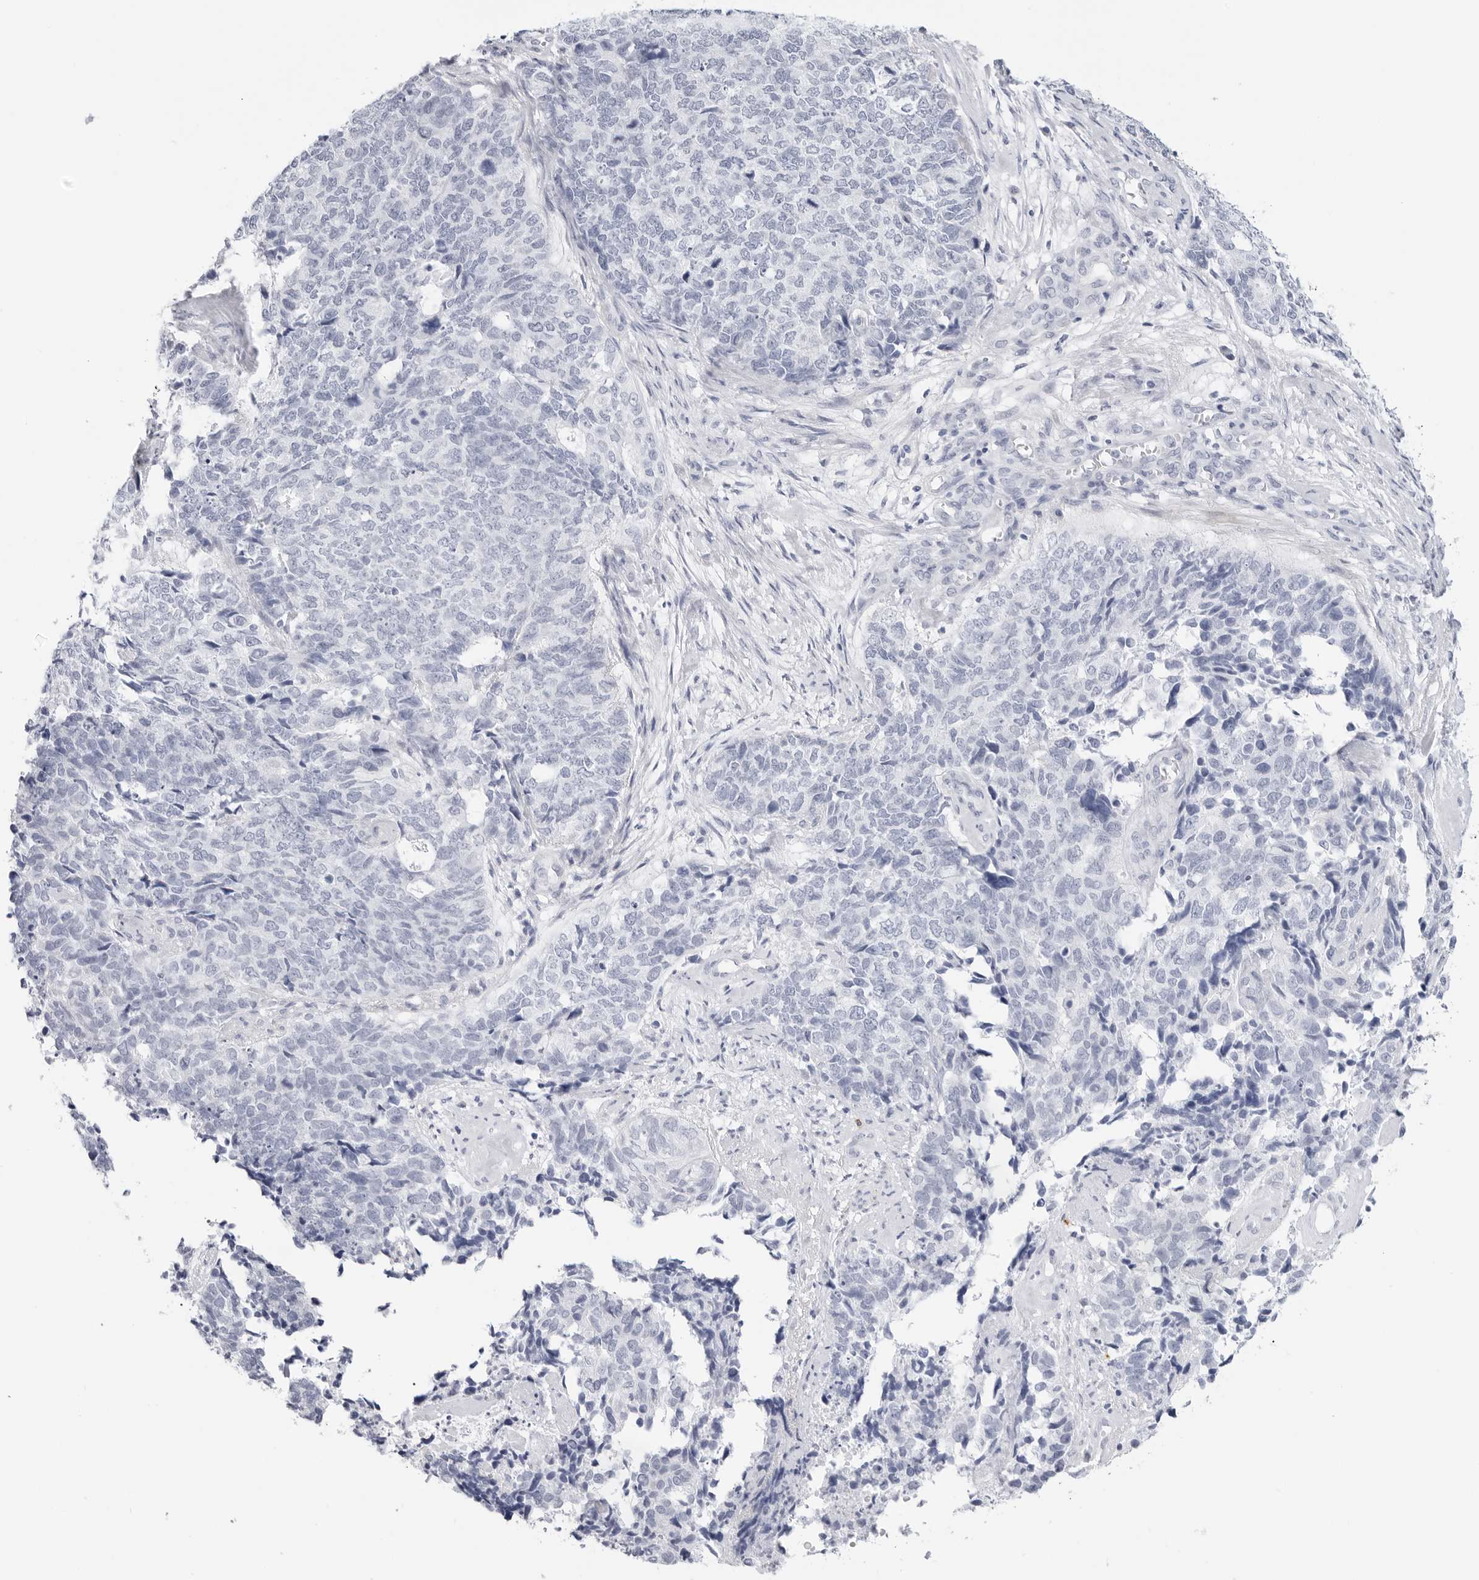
{"staining": {"intensity": "negative", "quantity": "none", "location": "none"}, "tissue": "cervical cancer", "cell_type": "Tumor cells", "image_type": "cancer", "snomed": [{"axis": "morphology", "description": "Squamous cell carcinoma, NOS"}, {"axis": "topography", "description": "Cervix"}], "caption": "IHC histopathology image of neoplastic tissue: human cervical cancer stained with DAB shows no significant protein expression in tumor cells.", "gene": "HSPB7", "patient": {"sex": "female", "age": 63}}